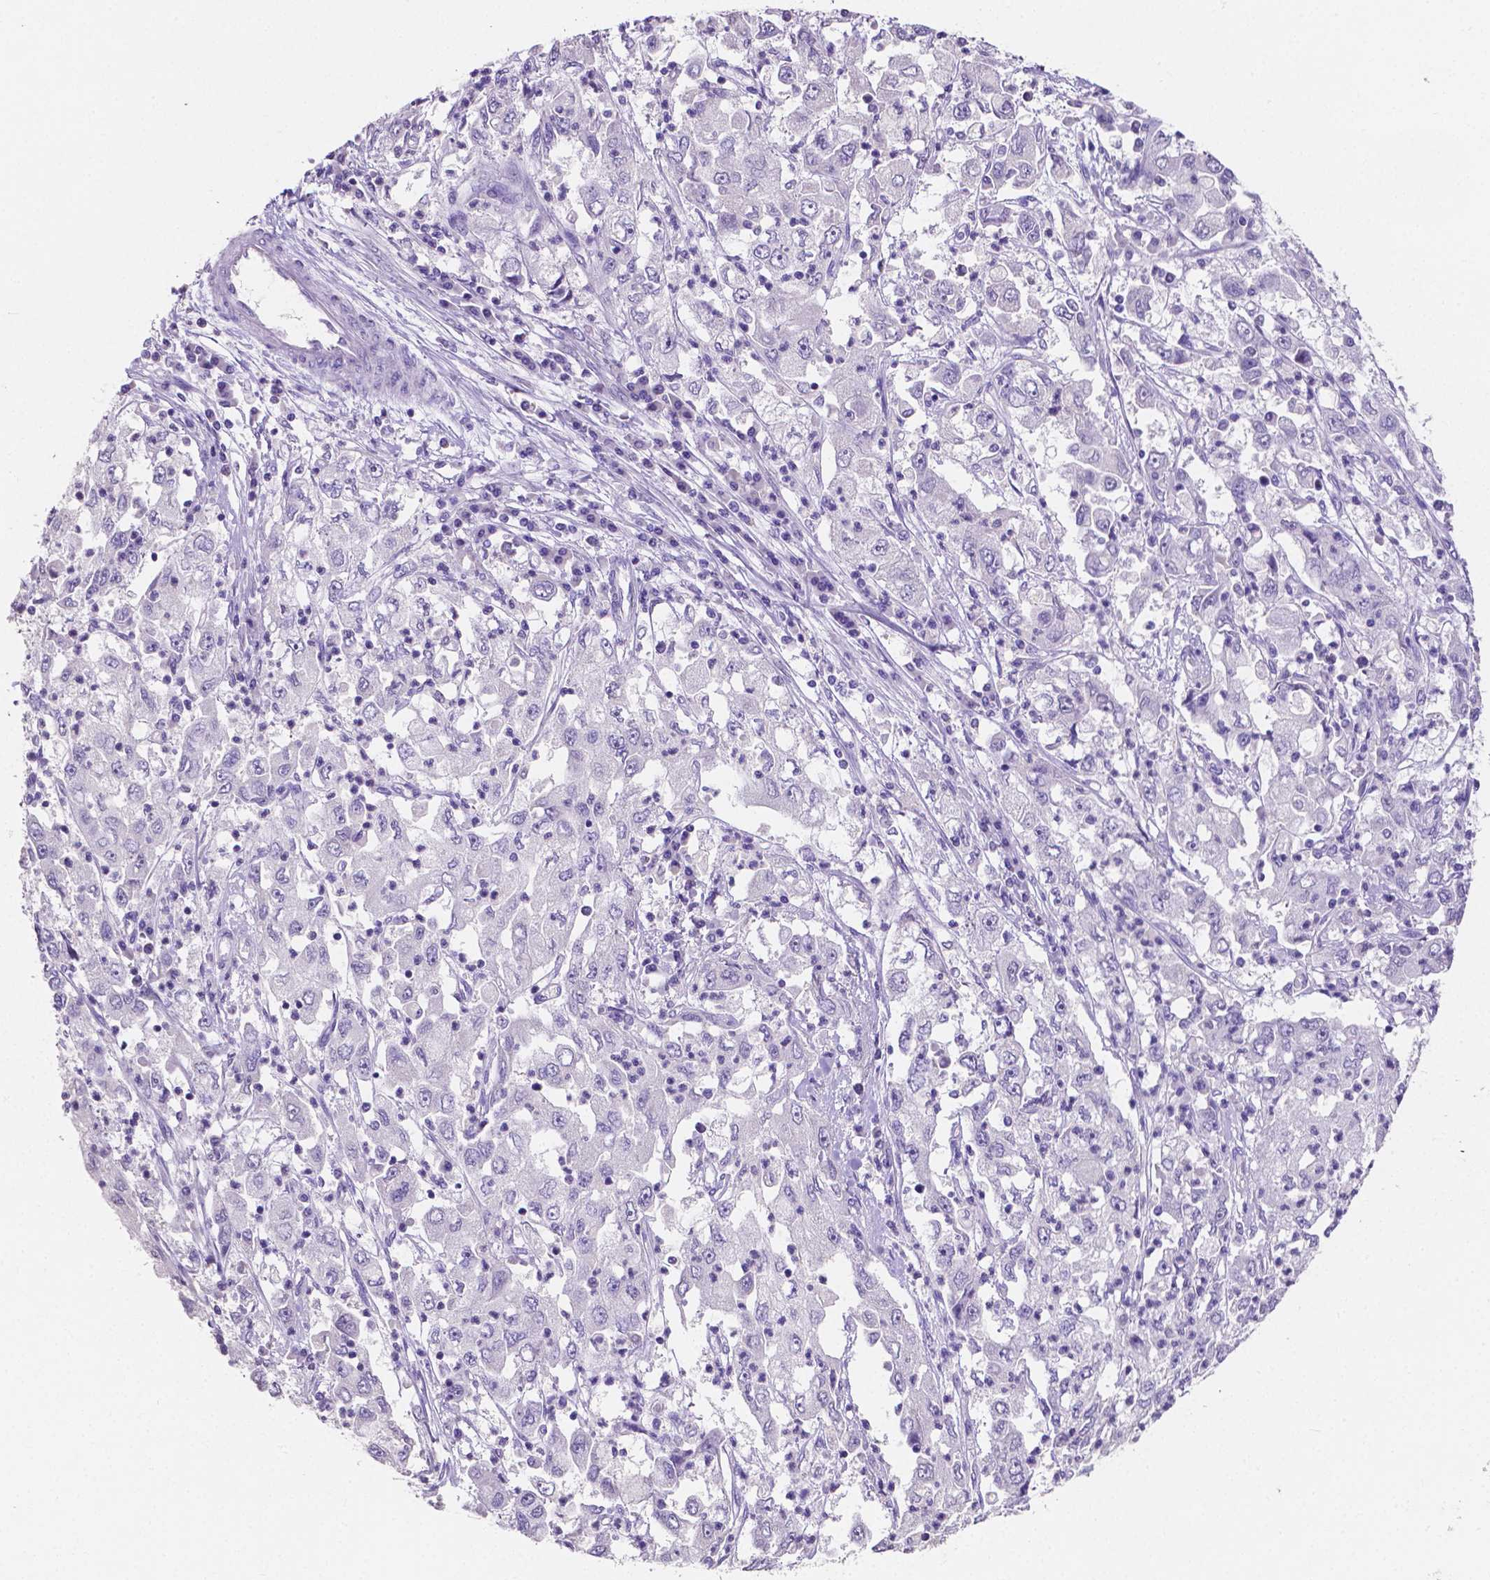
{"staining": {"intensity": "negative", "quantity": "none", "location": "none"}, "tissue": "cervical cancer", "cell_type": "Tumor cells", "image_type": "cancer", "snomed": [{"axis": "morphology", "description": "Squamous cell carcinoma, NOS"}, {"axis": "topography", "description": "Cervix"}], "caption": "The immunohistochemistry image has no significant expression in tumor cells of squamous cell carcinoma (cervical) tissue.", "gene": "SLC22A2", "patient": {"sex": "female", "age": 36}}